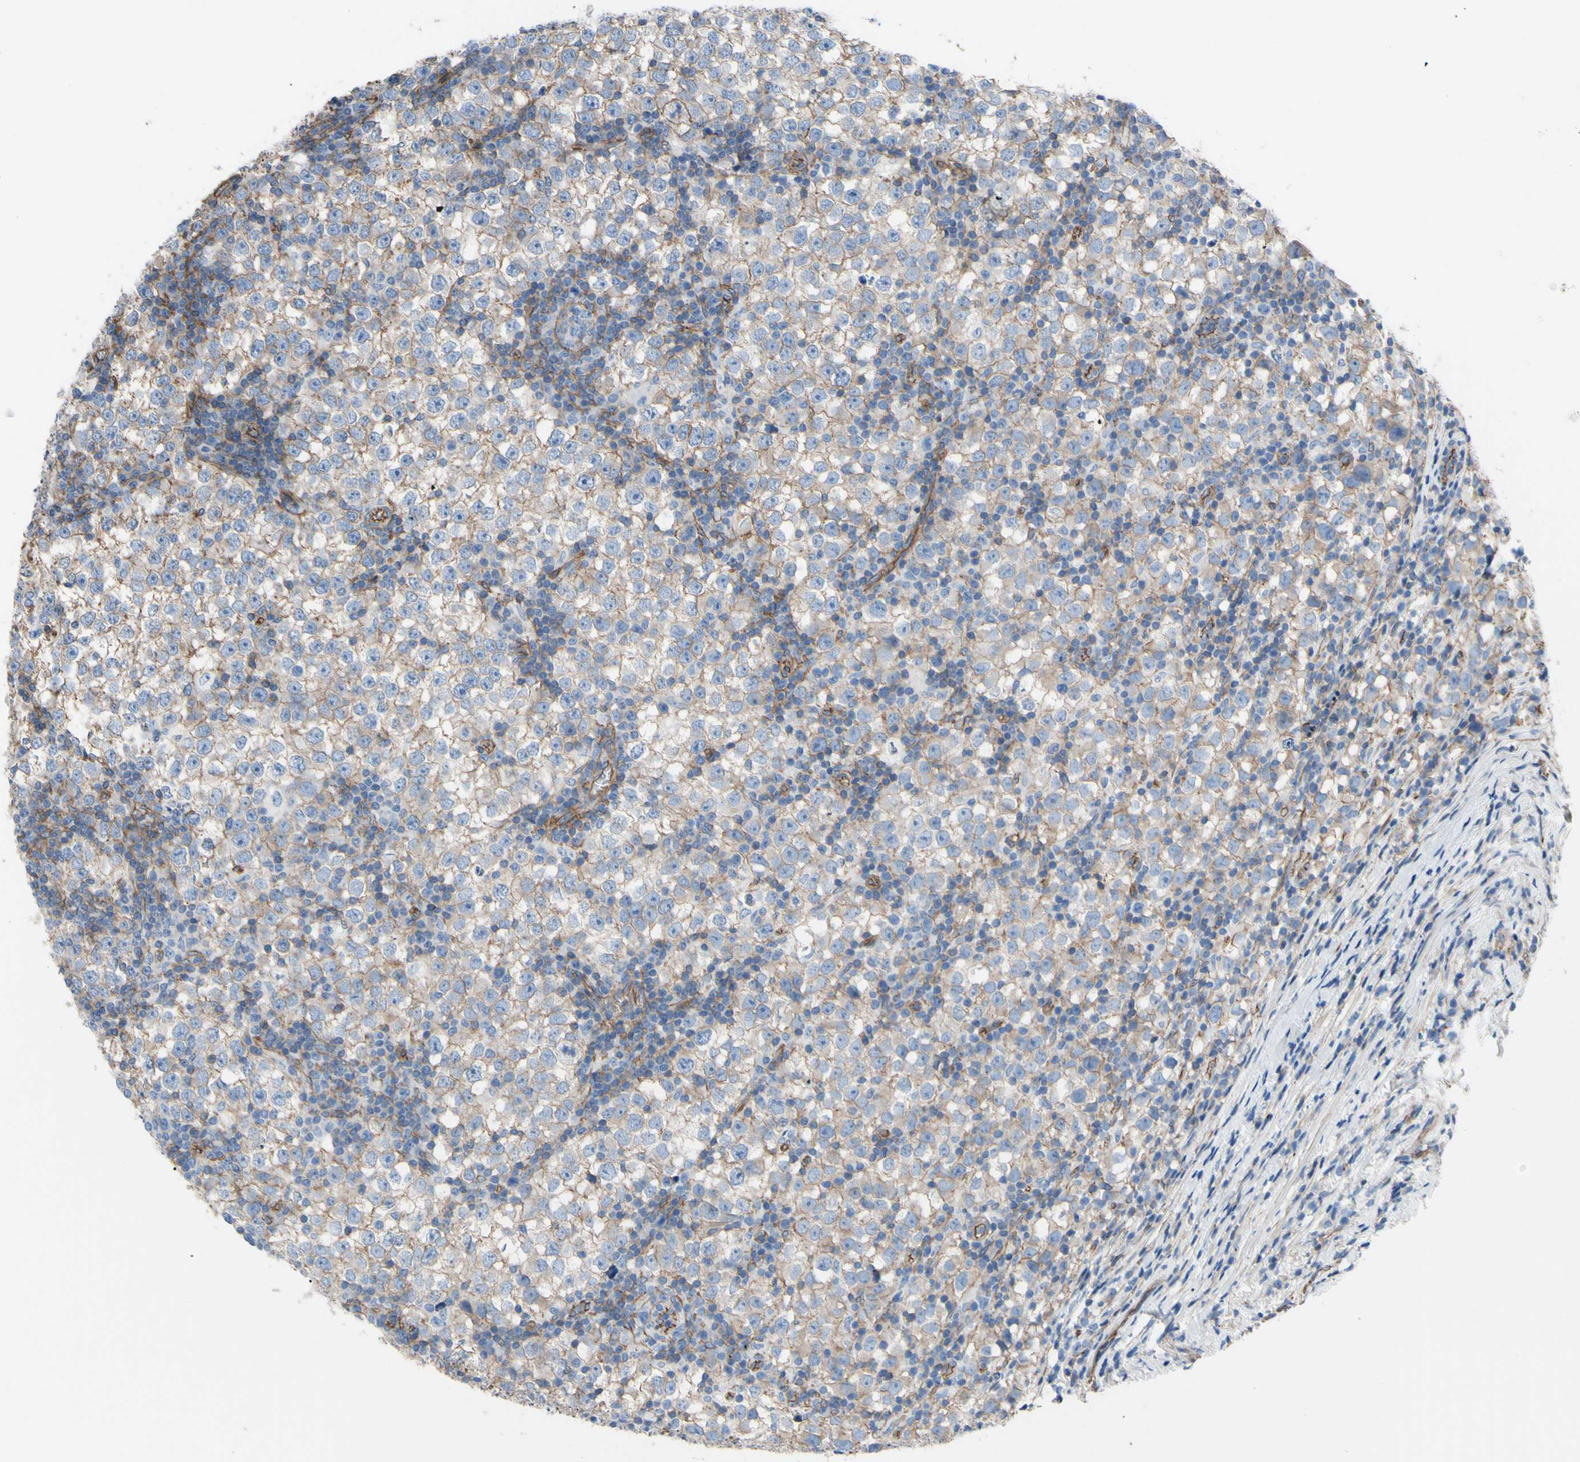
{"staining": {"intensity": "moderate", "quantity": ">75%", "location": "cytoplasmic/membranous"}, "tissue": "testis cancer", "cell_type": "Tumor cells", "image_type": "cancer", "snomed": [{"axis": "morphology", "description": "Seminoma, NOS"}, {"axis": "topography", "description": "Testis"}], "caption": "Seminoma (testis) stained for a protein displays moderate cytoplasmic/membranous positivity in tumor cells.", "gene": "TPBG", "patient": {"sex": "male", "age": 65}}